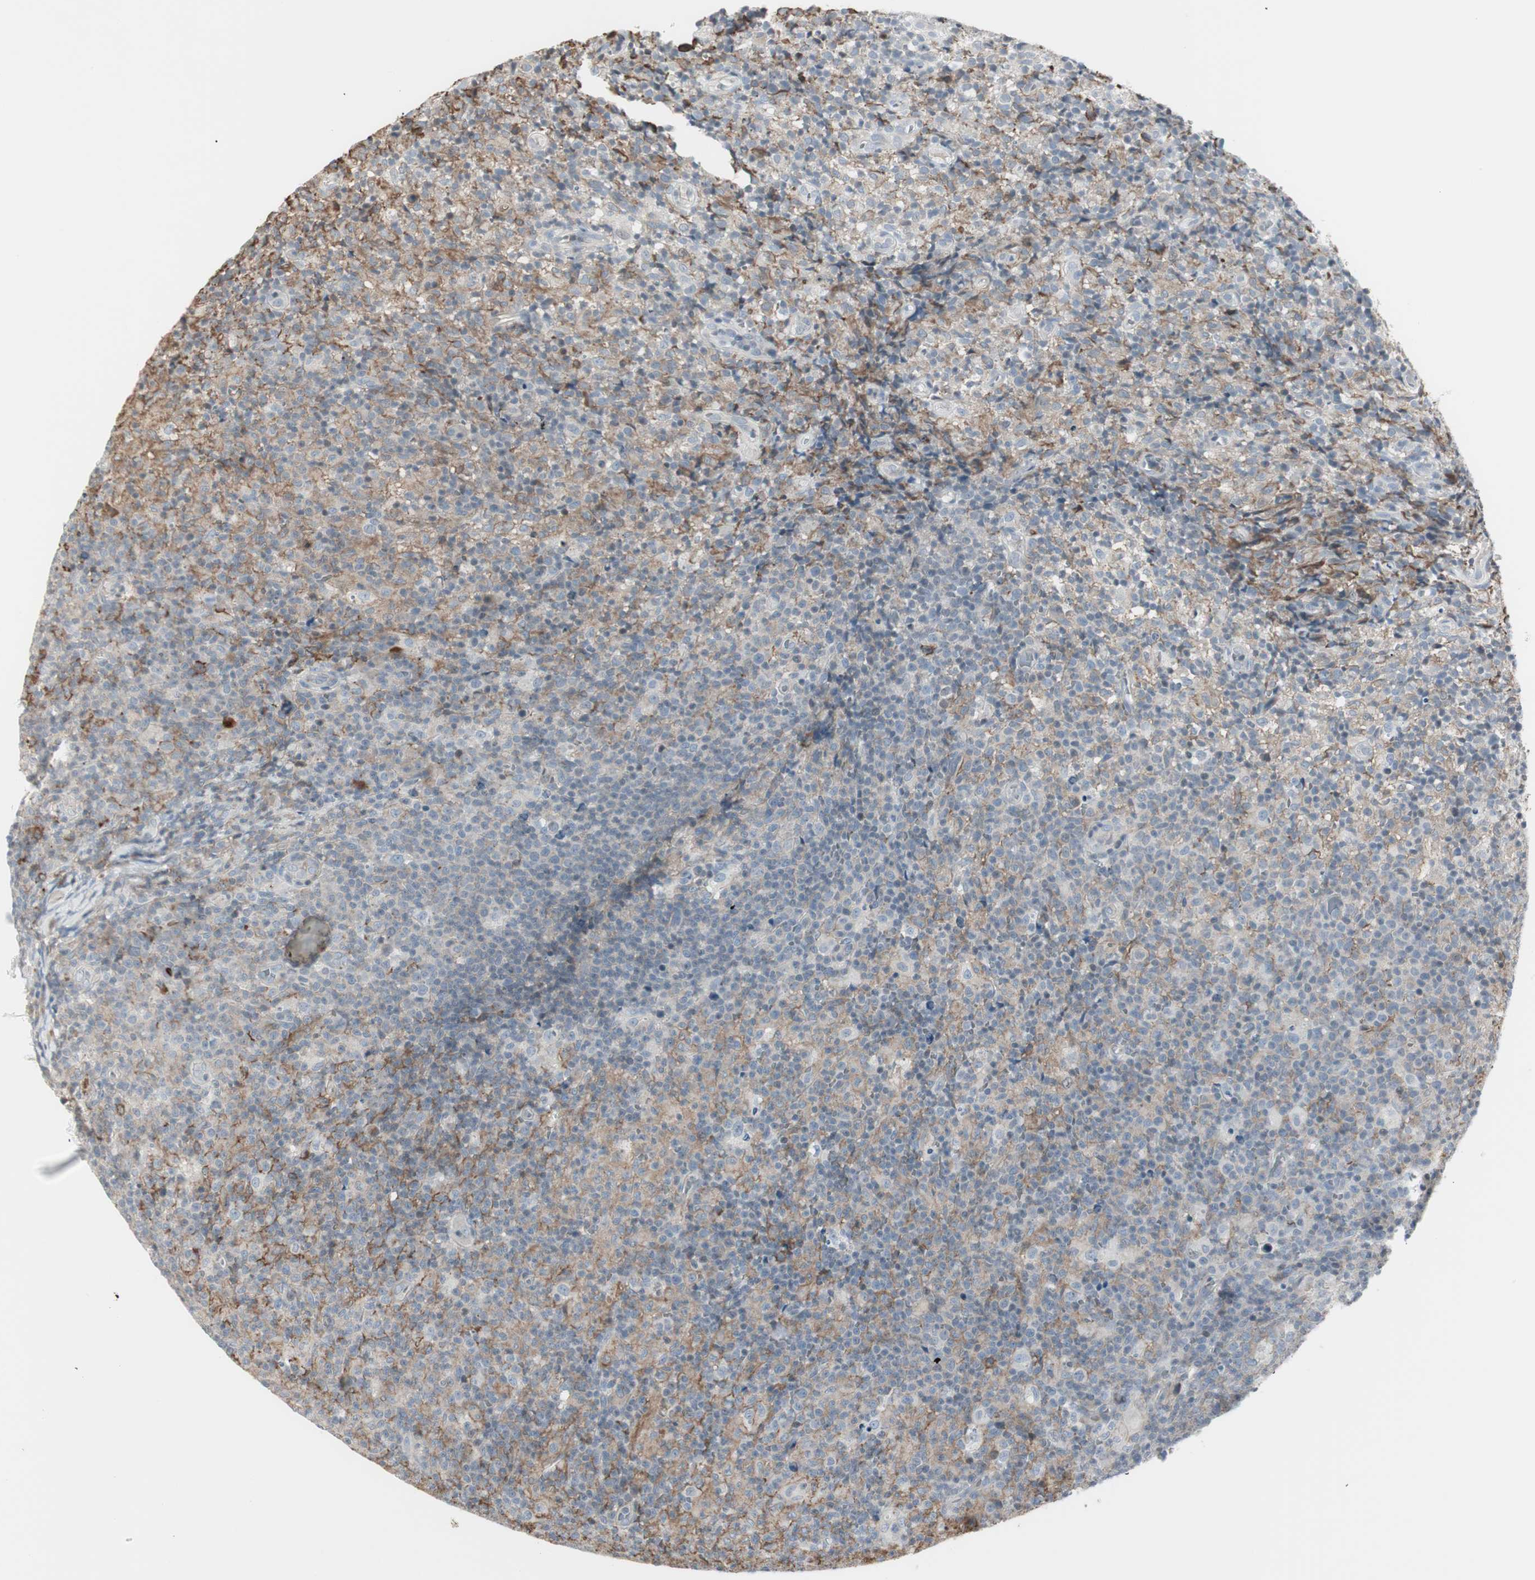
{"staining": {"intensity": "weak", "quantity": "<25%", "location": "cytoplasmic/membranous"}, "tissue": "lymph node", "cell_type": "Germinal center cells", "image_type": "normal", "snomed": [{"axis": "morphology", "description": "Normal tissue, NOS"}, {"axis": "morphology", "description": "Inflammation, NOS"}, {"axis": "topography", "description": "Lymph node"}], "caption": "DAB (3,3'-diaminobenzidine) immunohistochemical staining of normal lymph node exhibits no significant staining in germinal center cells.", "gene": "MAP4K4", "patient": {"sex": "male", "age": 55}}